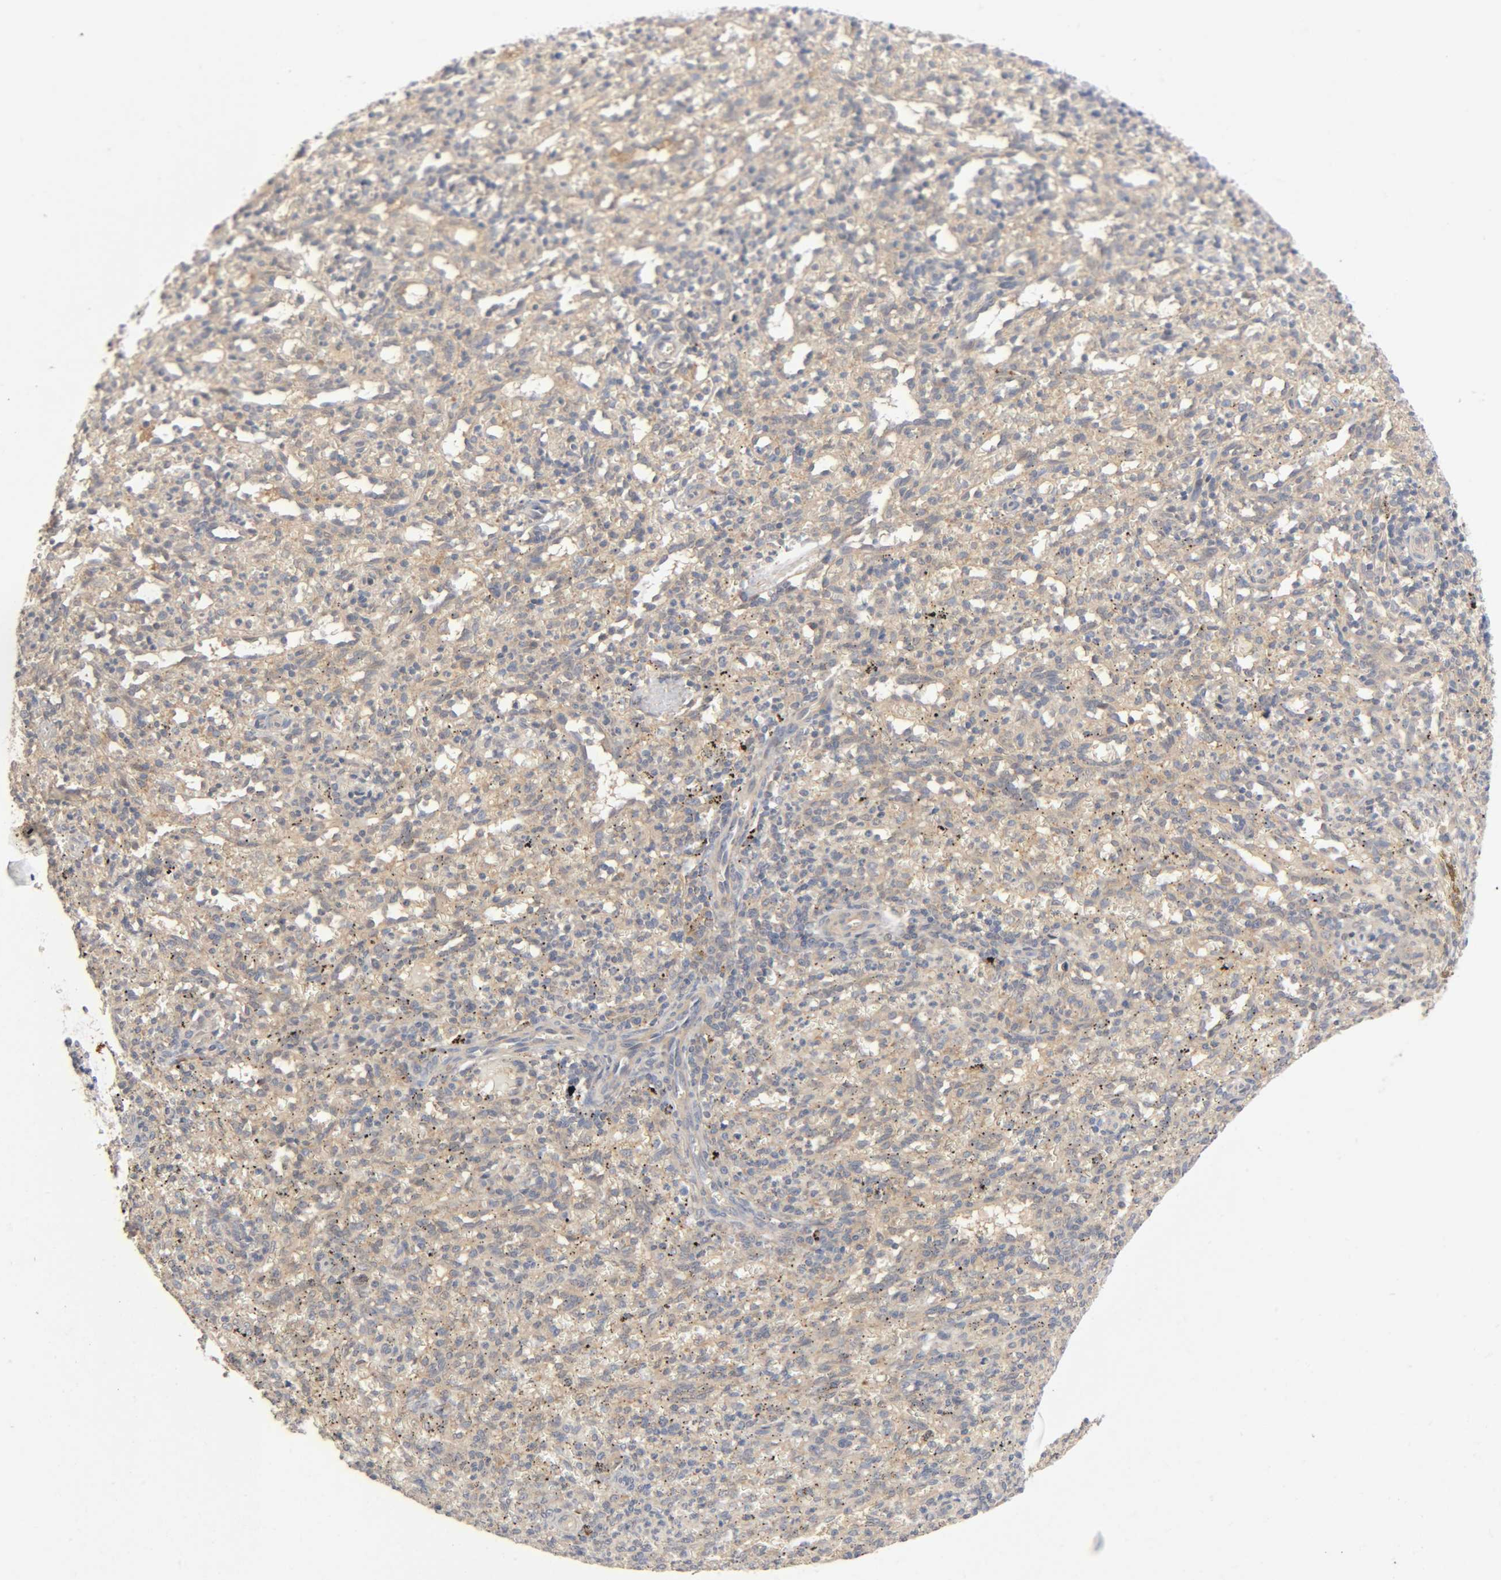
{"staining": {"intensity": "moderate", "quantity": "25%-75%", "location": "cytoplasmic/membranous"}, "tissue": "spleen", "cell_type": "Cells in red pulp", "image_type": "normal", "snomed": [{"axis": "morphology", "description": "Normal tissue, NOS"}, {"axis": "topography", "description": "Spleen"}], "caption": "A brown stain shows moderate cytoplasmic/membranous expression of a protein in cells in red pulp of benign human spleen.", "gene": "CPB2", "patient": {"sex": "female", "age": 10}}